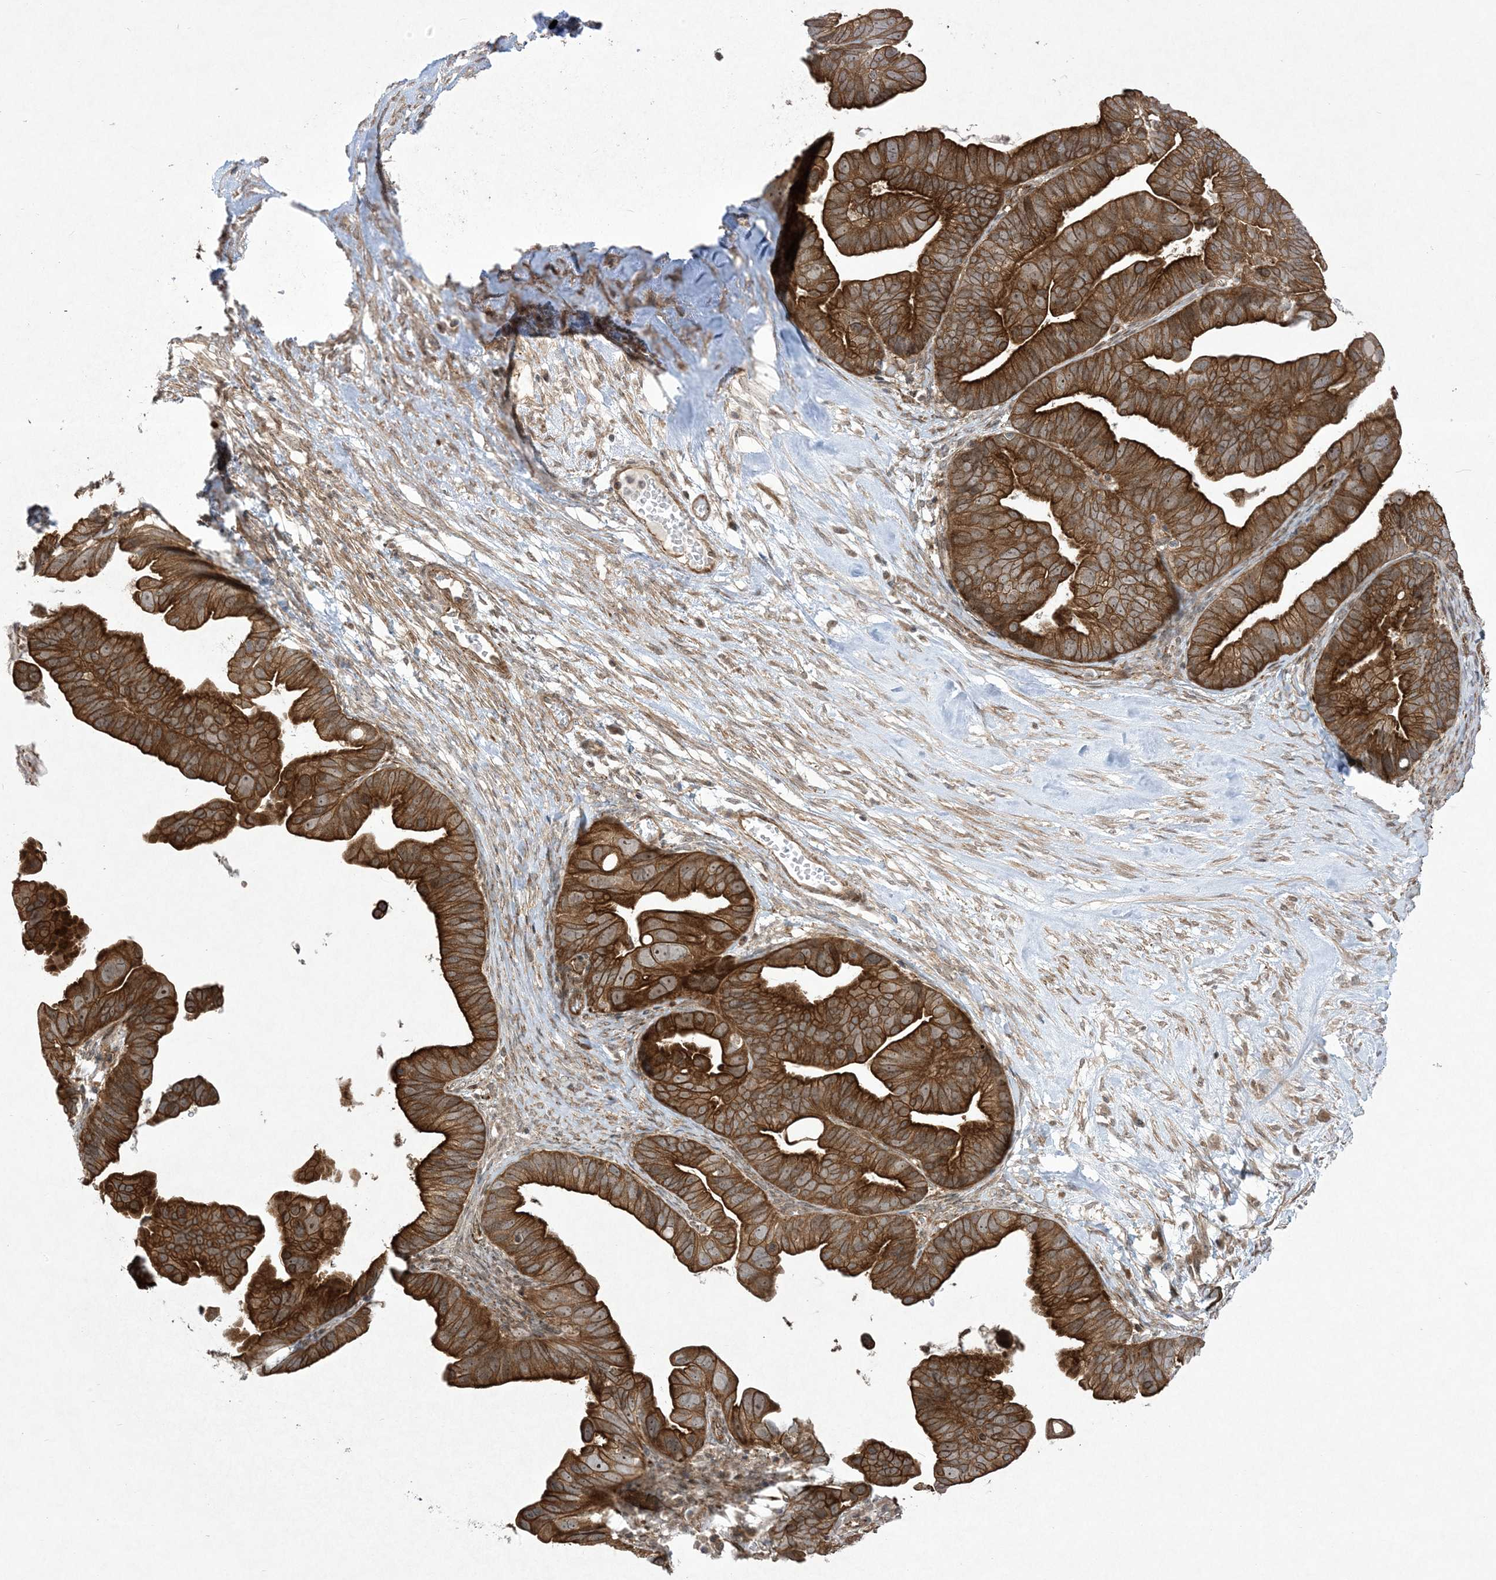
{"staining": {"intensity": "strong", "quantity": ">75%", "location": "cytoplasmic/membranous,nuclear"}, "tissue": "ovarian cancer", "cell_type": "Tumor cells", "image_type": "cancer", "snomed": [{"axis": "morphology", "description": "Cystadenocarcinoma, serous, NOS"}, {"axis": "topography", "description": "Ovary"}], "caption": "Immunohistochemical staining of human ovarian serous cystadenocarcinoma reveals strong cytoplasmic/membranous and nuclear protein positivity in approximately >75% of tumor cells. The staining is performed using DAB brown chromogen to label protein expression. The nuclei are counter-stained blue using hematoxylin.", "gene": "SOGA3", "patient": {"sex": "female", "age": 56}}